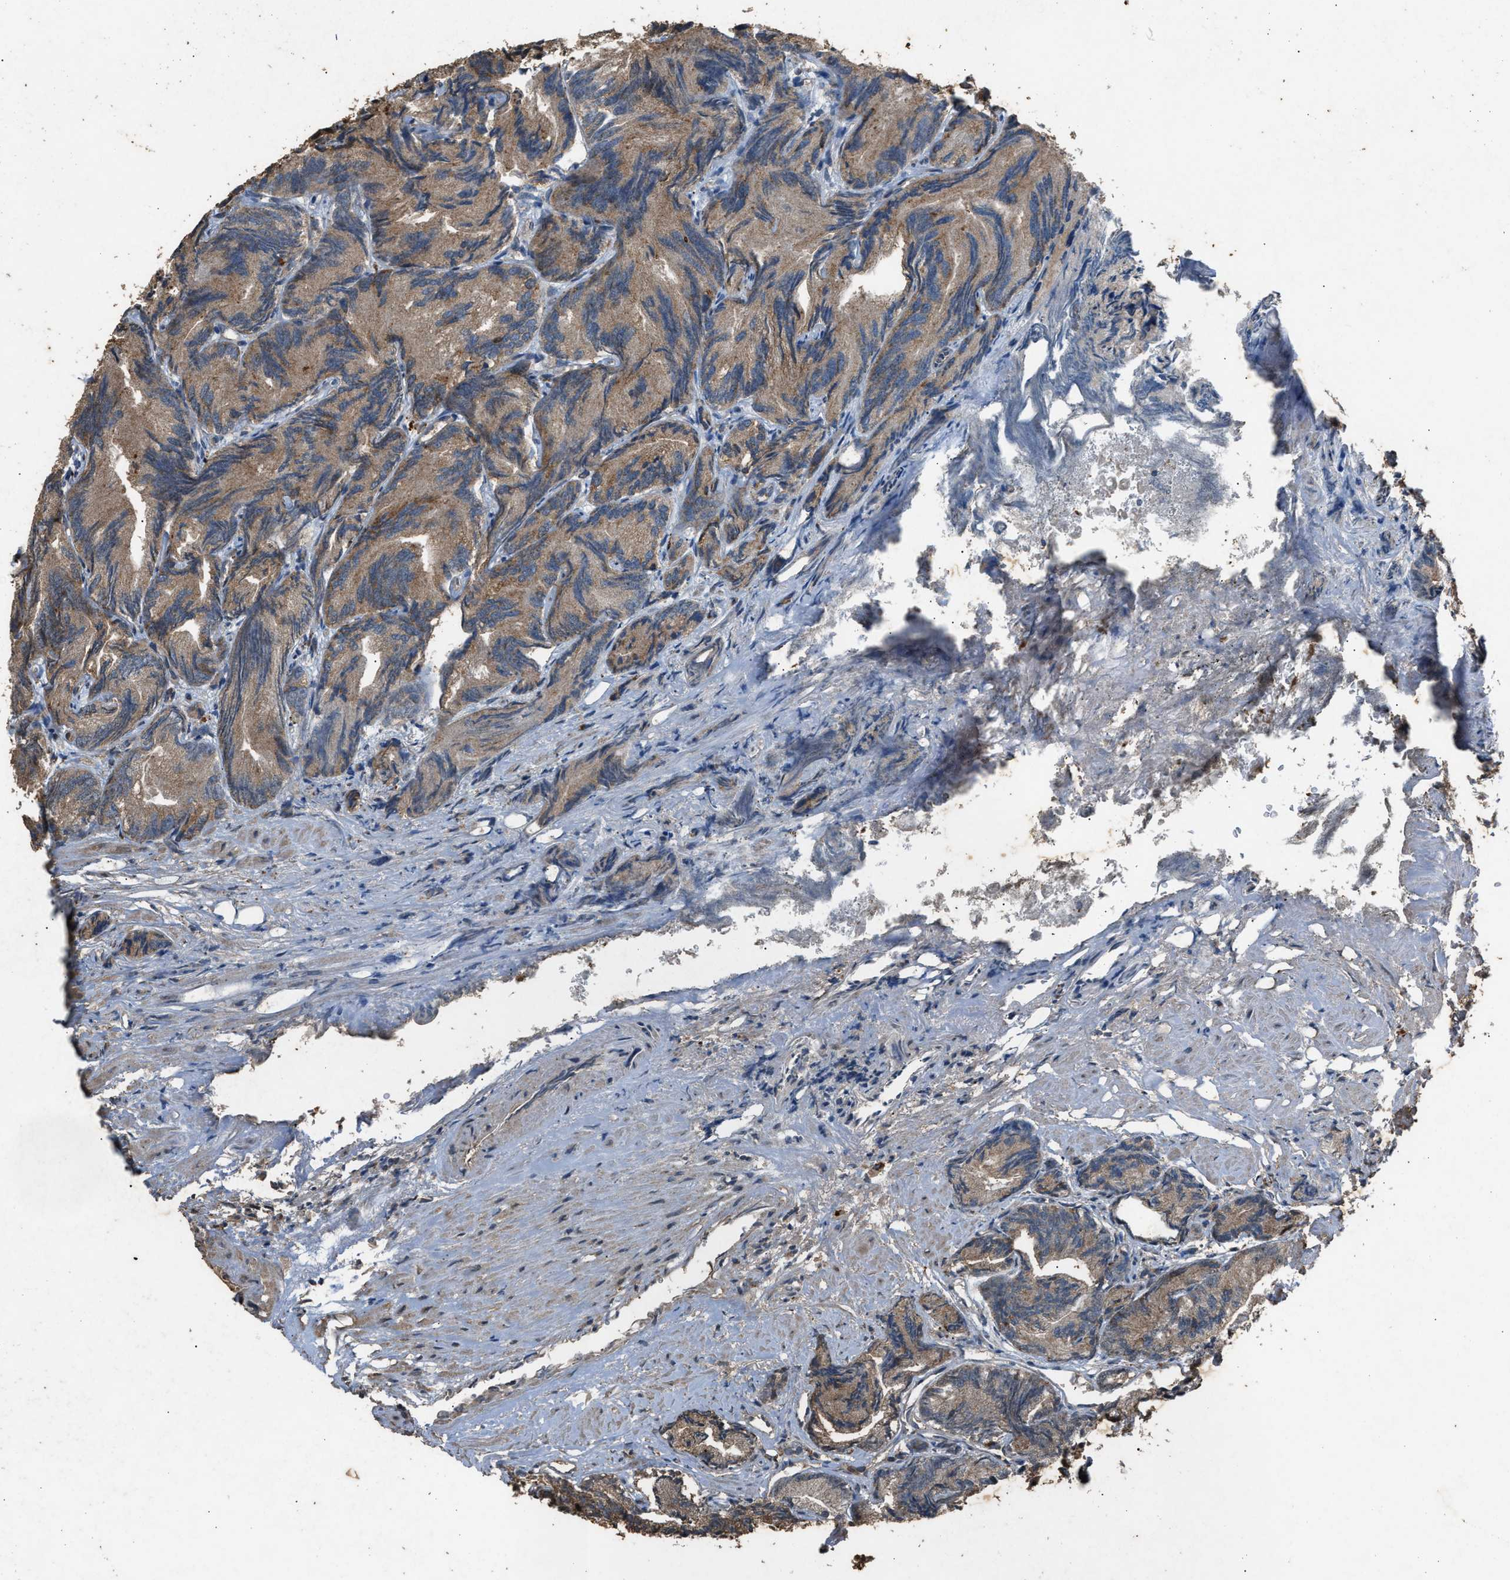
{"staining": {"intensity": "moderate", "quantity": ">75%", "location": "cytoplasmic/membranous"}, "tissue": "prostate cancer", "cell_type": "Tumor cells", "image_type": "cancer", "snomed": [{"axis": "morphology", "description": "Adenocarcinoma, Low grade"}, {"axis": "topography", "description": "Prostate"}], "caption": "Human adenocarcinoma (low-grade) (prostate) stained for a protein (brown) reveals moderate cytoplasmic/membranous positive expression in about >75% of tumor cells.", "gene": "PSMD1", "patient": {"sex": "male", "age": 89}}